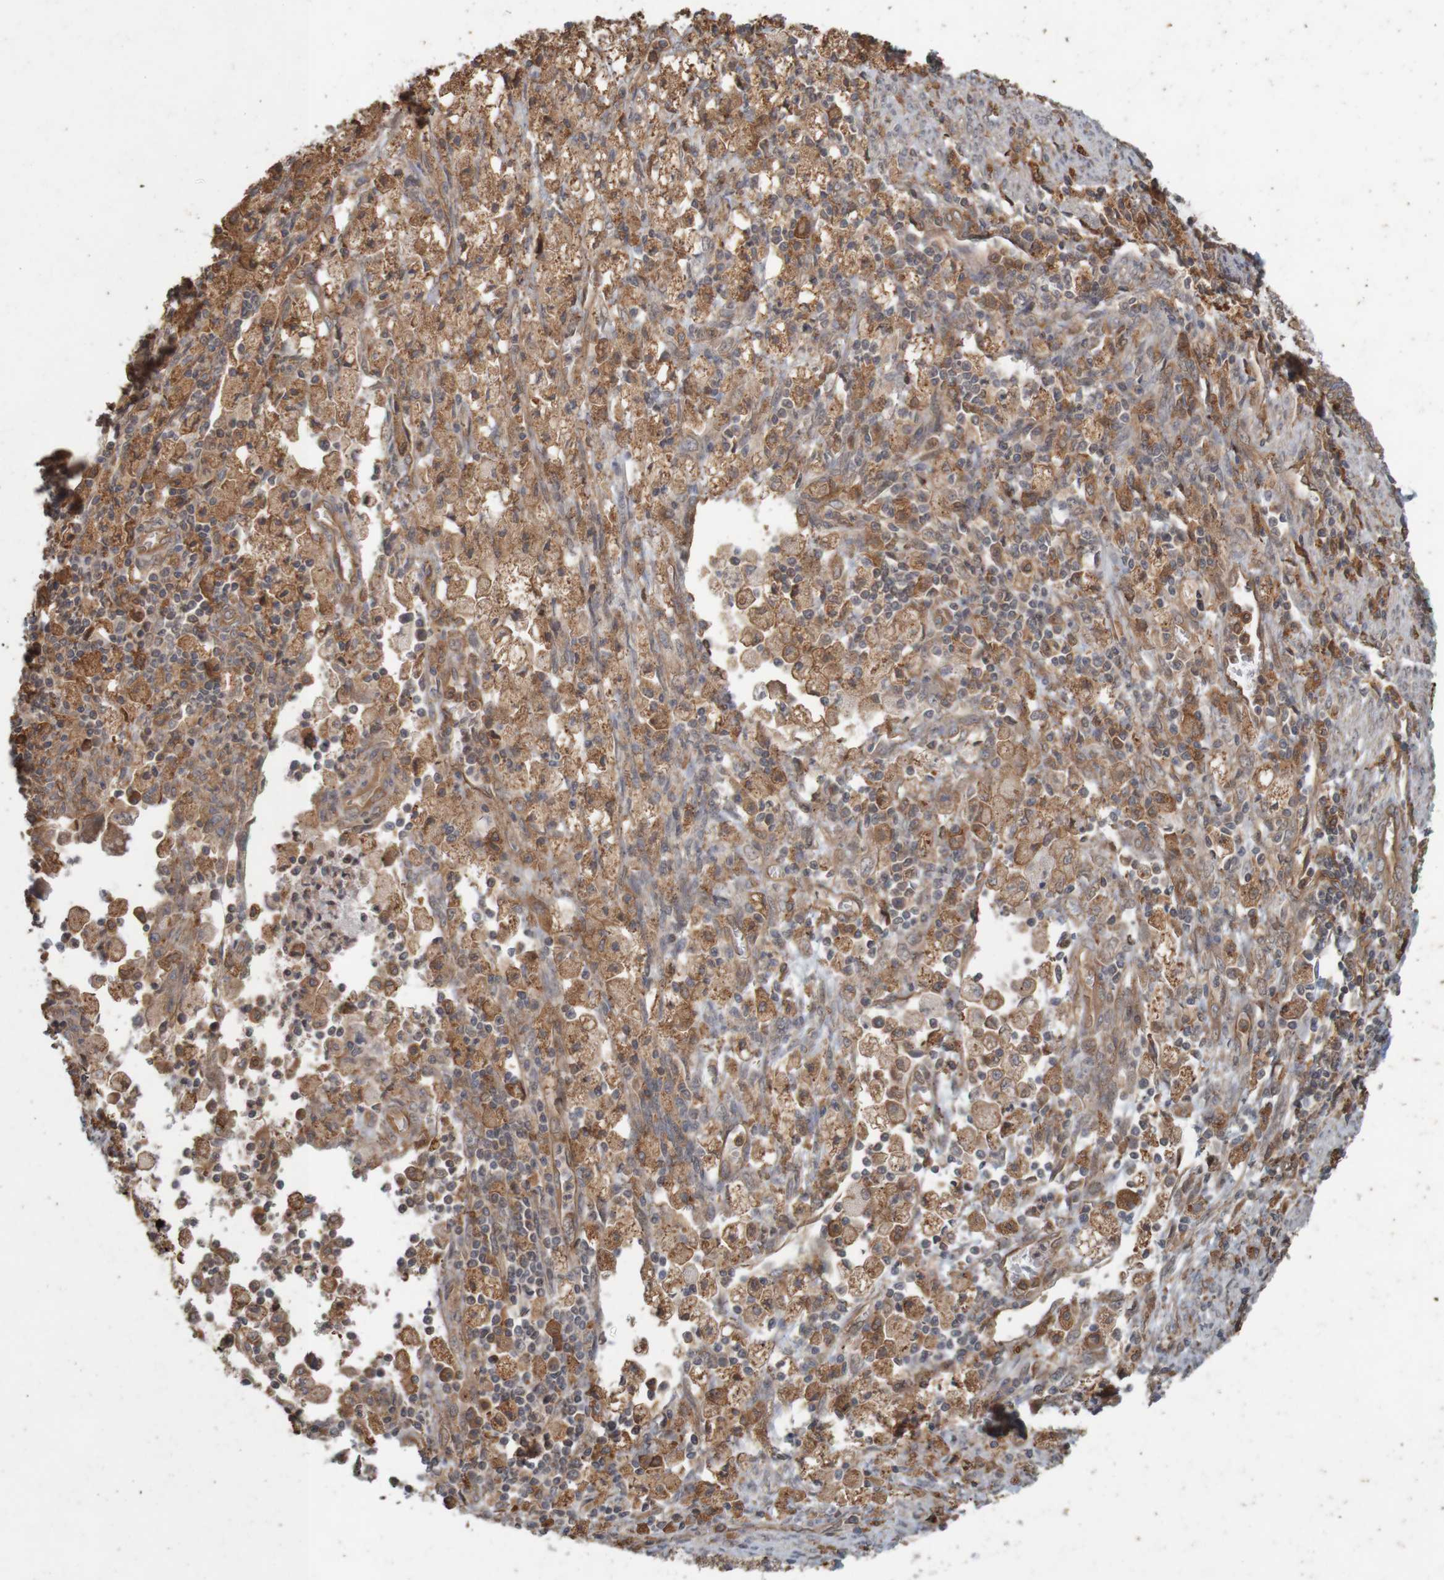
{"staining": {"intensity": "moderate", "quantity": ">75%", "location": "cytoplasmic/membranous"}, "tissue": "cervical cancer", "cell_type": "Tumor cells", "image_type": "cancer", "snomed": [{"axis": "morphology", "description": "Normal tissue, NOS"}, {"axis": "morphology", "description": "Adenocarcinoma, NOS"}, {"axis": "topography", "description": "Cervix"}, {"axis": "topography", "description": "Endometrium"}], "caption": "The photomicrograph exhibits immunohistochemical staining of cervical cancer. There is moderate cytoplasmic/membranous positivity is identified in about >75% of tumor cells. The protein of interest is shown in brown color, while the nuclei are stained blue.", "gene": "ARHGEF11", "patient": {"sex": "female", "age": 86}}